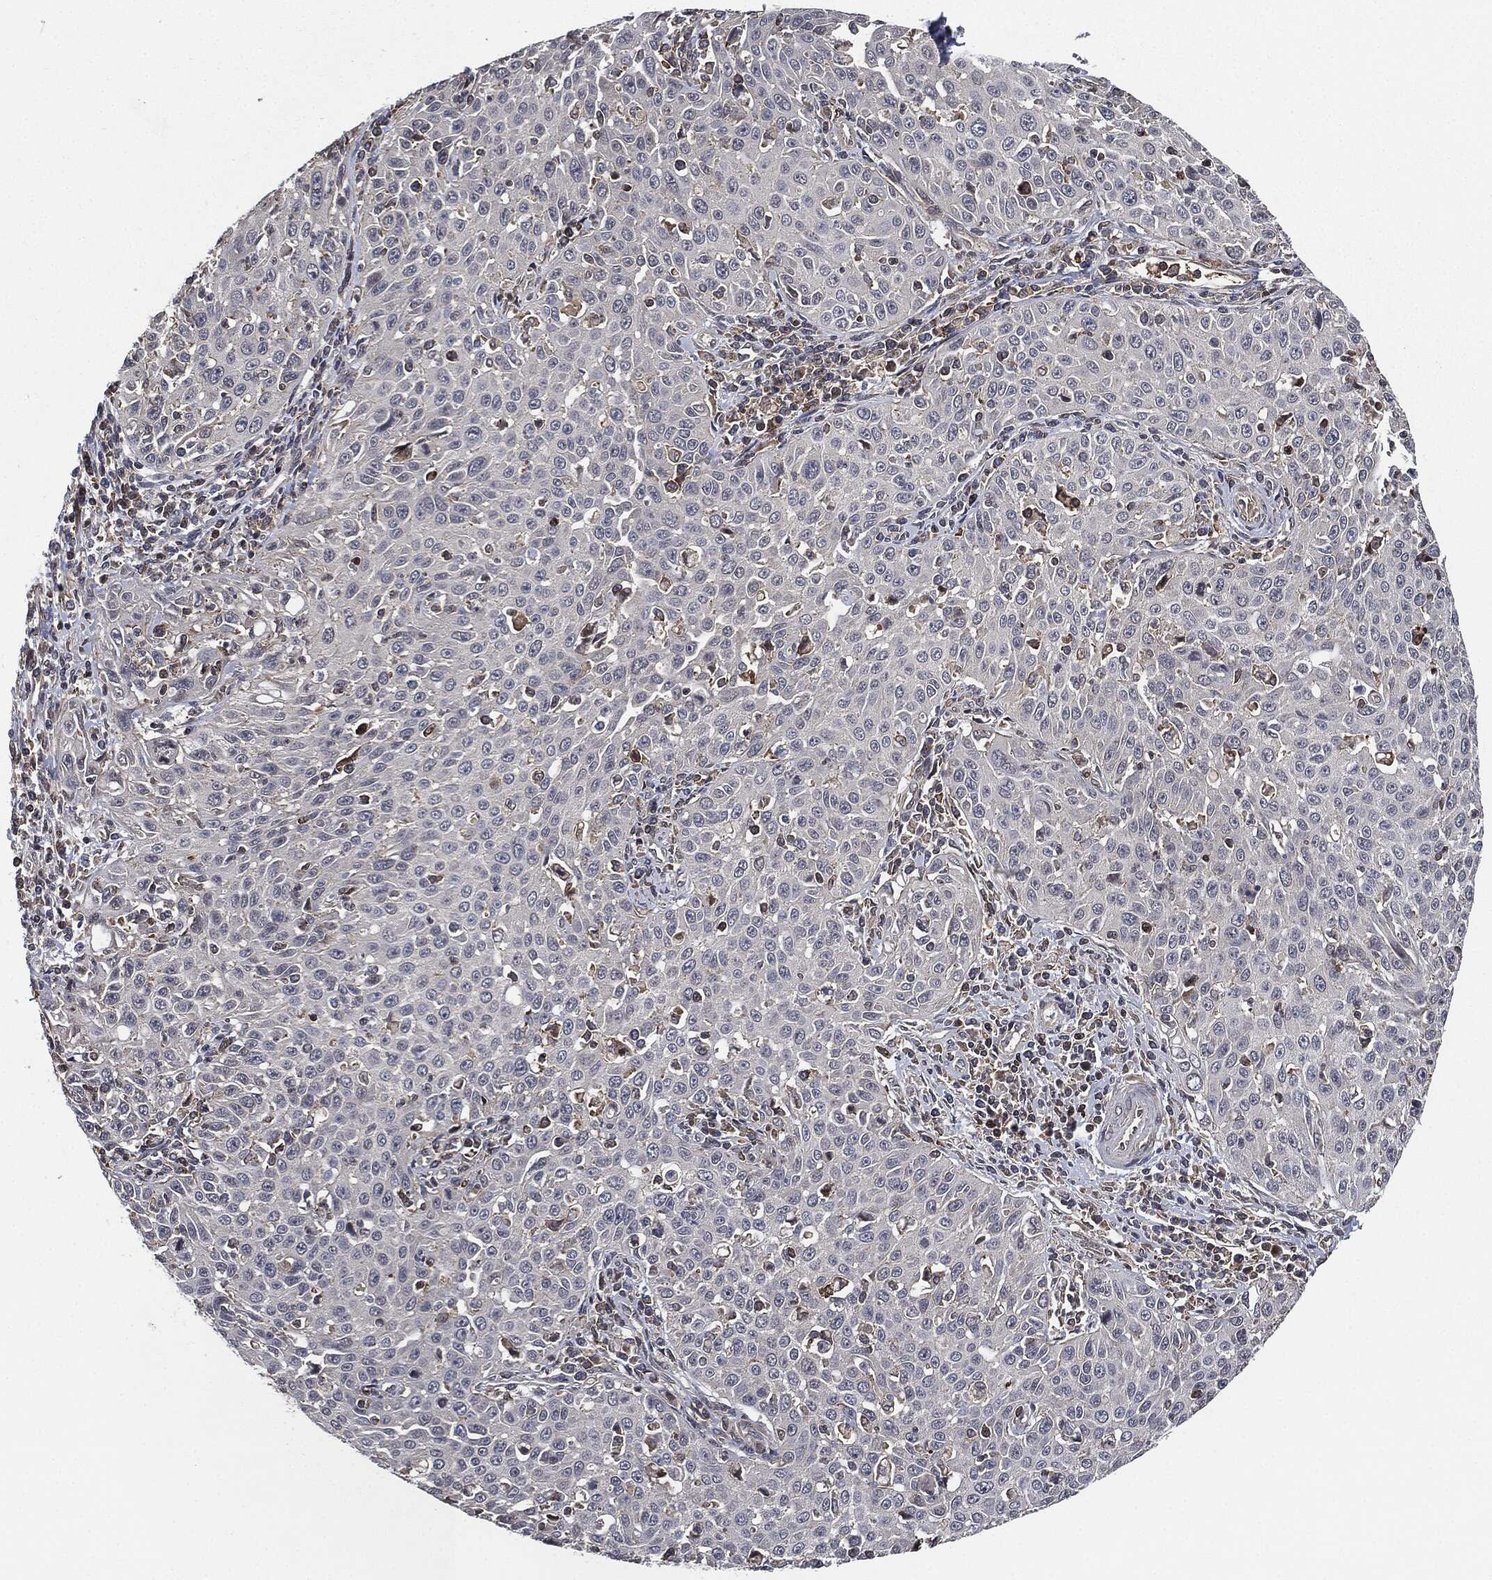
{"staining": {"intensity": "negative", "quantity": "none", "location": "none"}, "tissue": "cervical cancer", "cell_type": "Tumor cells", "image_type": "cancer", "snomed": [{"axis": "morphology", "description": "Squamous cell carcinoma, NOS"}, {"axis": "topography", "description": "Cervix"}], "caption": "Cervical cancer (squamous cell carcinoma) stained for a protein using immunohistochemistry (IHC) shows no positivity tumor cells.", "gene": "UBR1", "patient": {"sex": "female", "age": 26}}